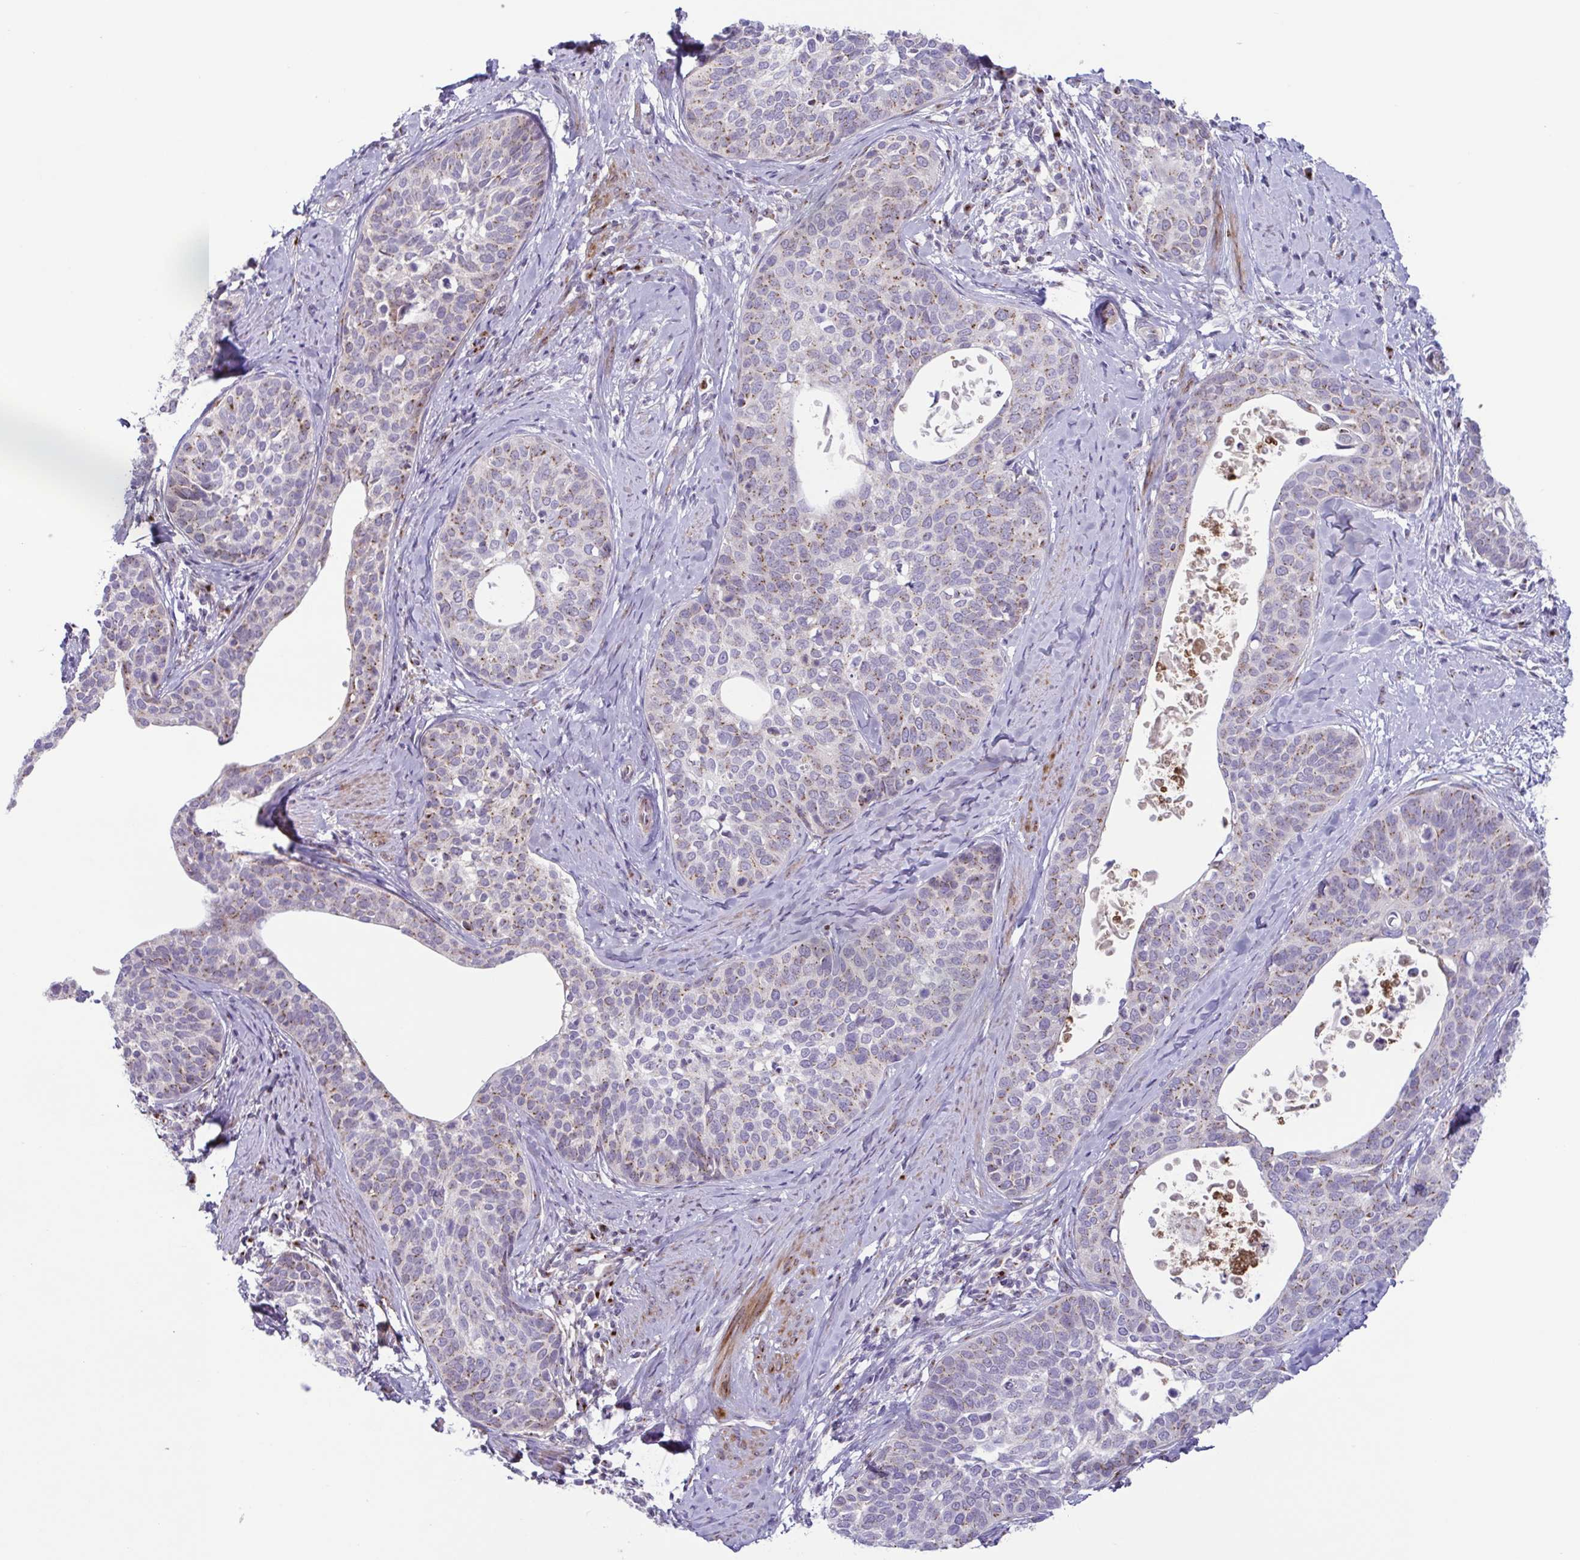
{"staining": {"intensity": "weak", "quantity": "<25%", "location": "cytoplasmic/membranous"}, "tissue": "cervical cancer", "cell_type": "Tumor cells", "image_type": "cancer", "snomed": [{"axis": "morphology", "description": "Squamous cell carcinoma, NOS"}, {"axis": "topography", "description": "Cervix"}], "caption": "Immunohistochemistry (IHC) of squamous cell carcinoma (cervical) displays no expression in tumor cells.", "gene": "COL17A1", "patient": {"sex": "female", "age": 69}}